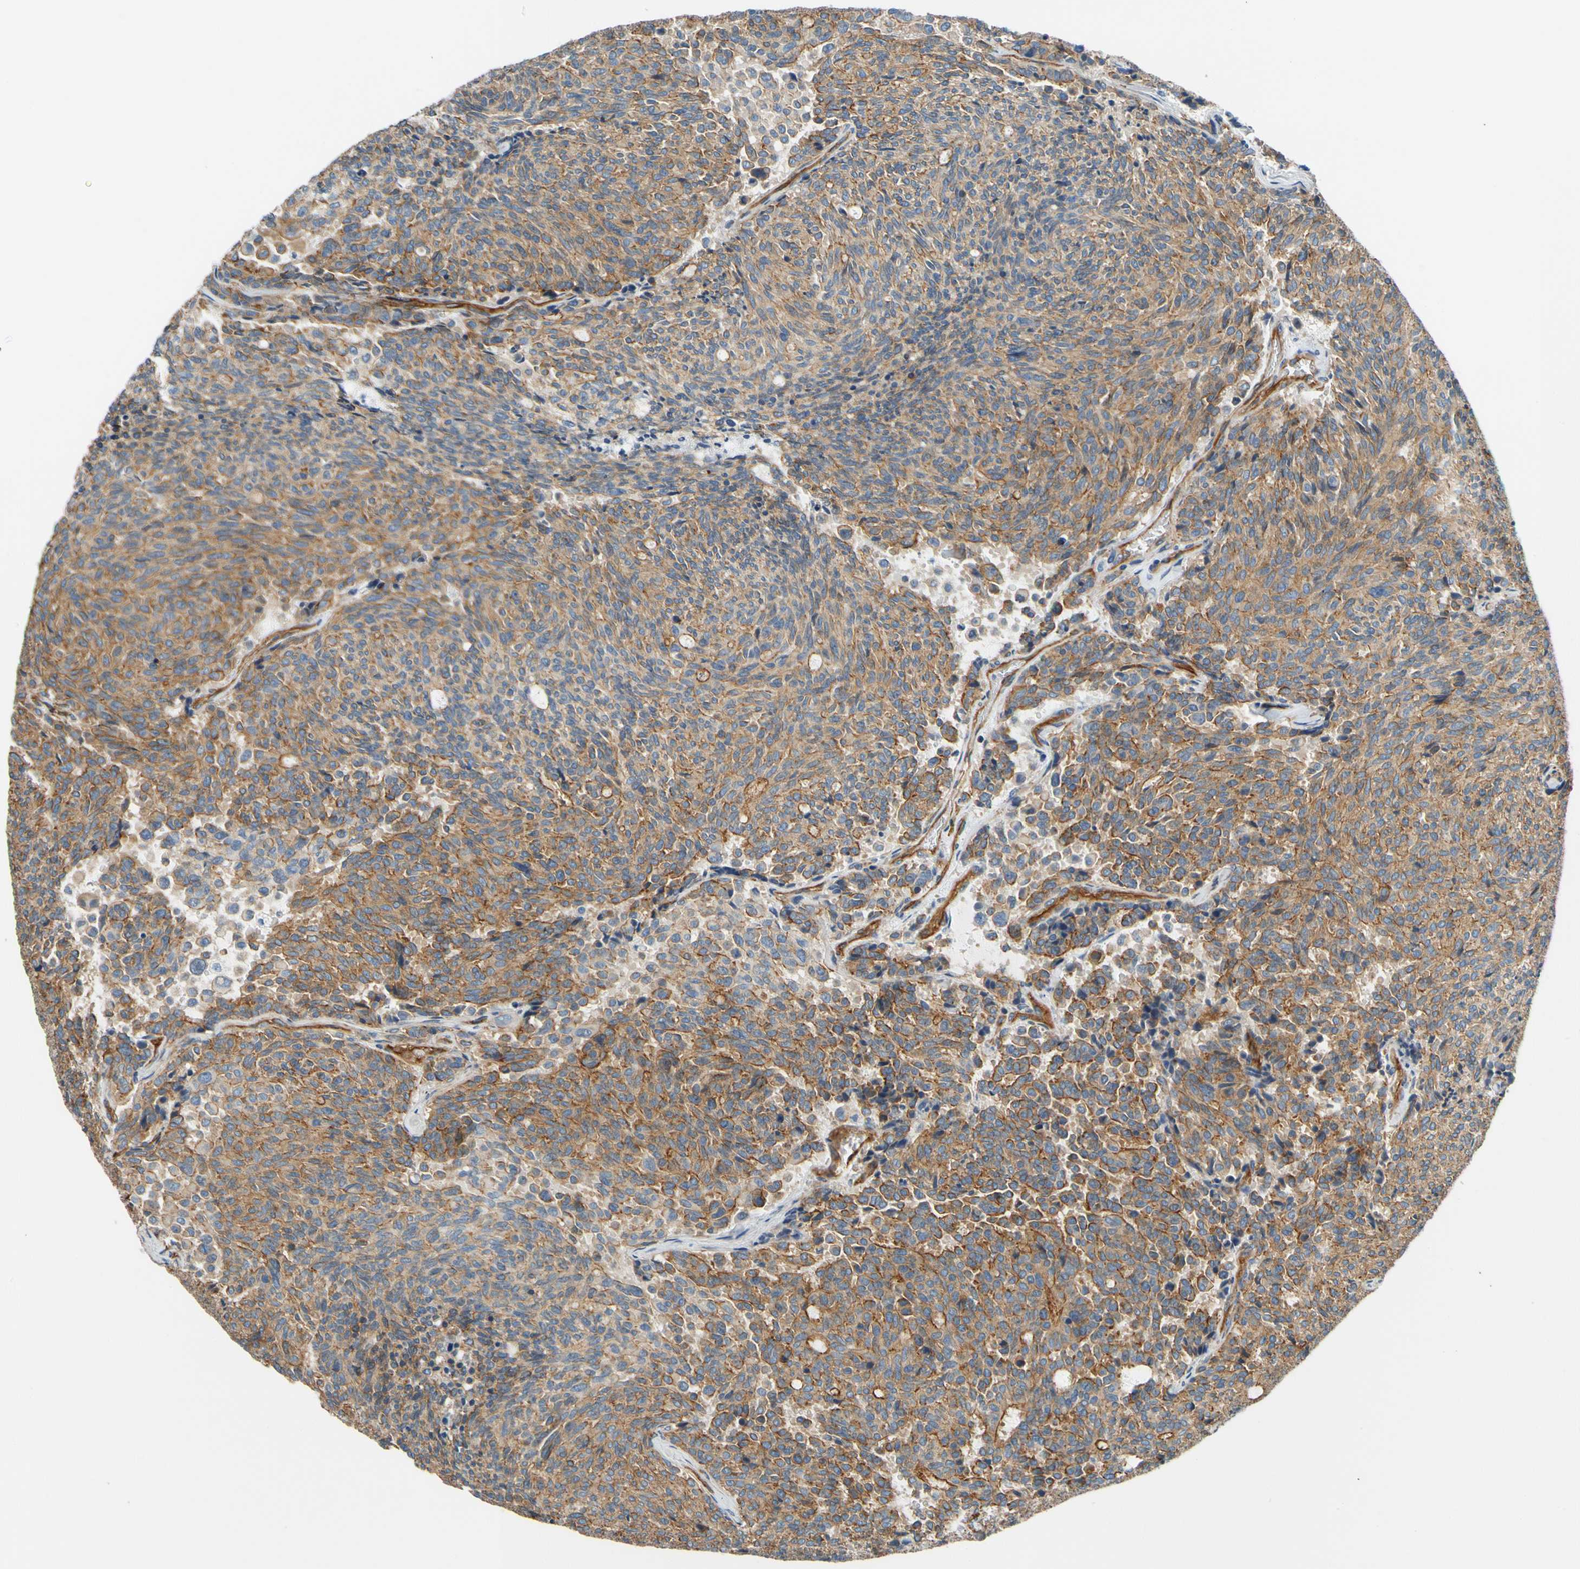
{"staining": {"intensity": "moderate", "quantity": ">75%", "location": "cytoplasmic/membranous"}, "tissue": "carcinoid", "cell_type": "Tumor cells", "image_type": "cancer", "snomed": [{"axis": "morphology", "description": "Carcinoid, malignant, NOS"}, {"axis": "topography", "description": "Pancreas"}], "caption": "Immunohistochemical staining of human carcinoid demonstrates medium levels of moderate cytoplasmic/membranous protein expression in about >75% of tumor cells.", "gene": "SPTAN1", "patient": {"sex": "female", "age": 54}}